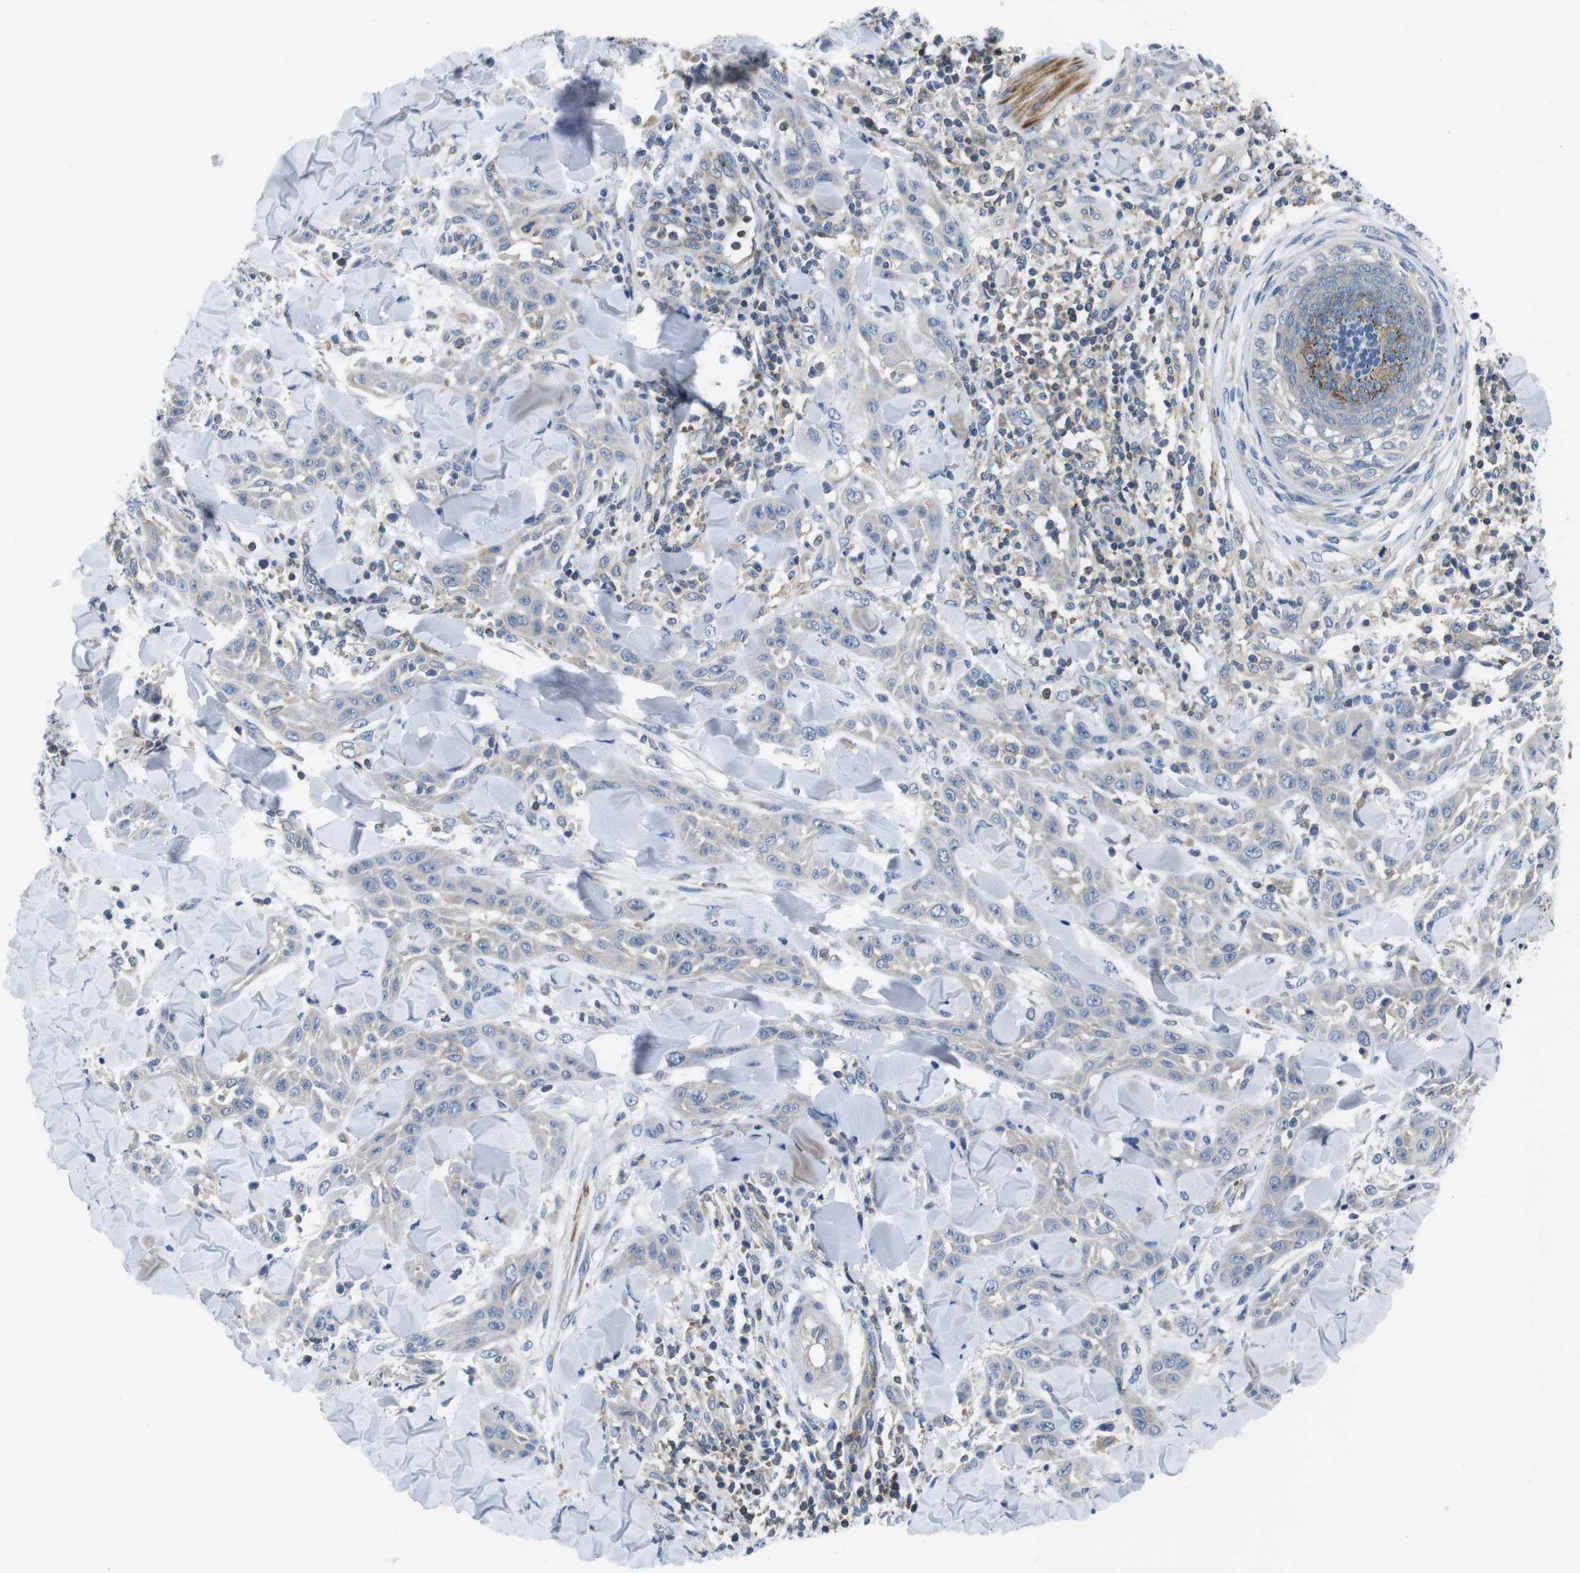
{"staining": {"intensity": "negative", "quantity": "none", "location": "none"}, "tissue": "skin cancer", "cell_type": "Tumor cells", "image_type": "cancer", "snomed": [{"axis": "morphology", "description": "Squamous cell carcinoma, NOS"}, {"axis": "topography", "description": "Skin"}], "caption": "There is no significant positivity in tumor cells of skin cancer (squamous cell carcinoma).", "gene": "PIK3CD", "patient": {"sex": "male", "age": 24}}